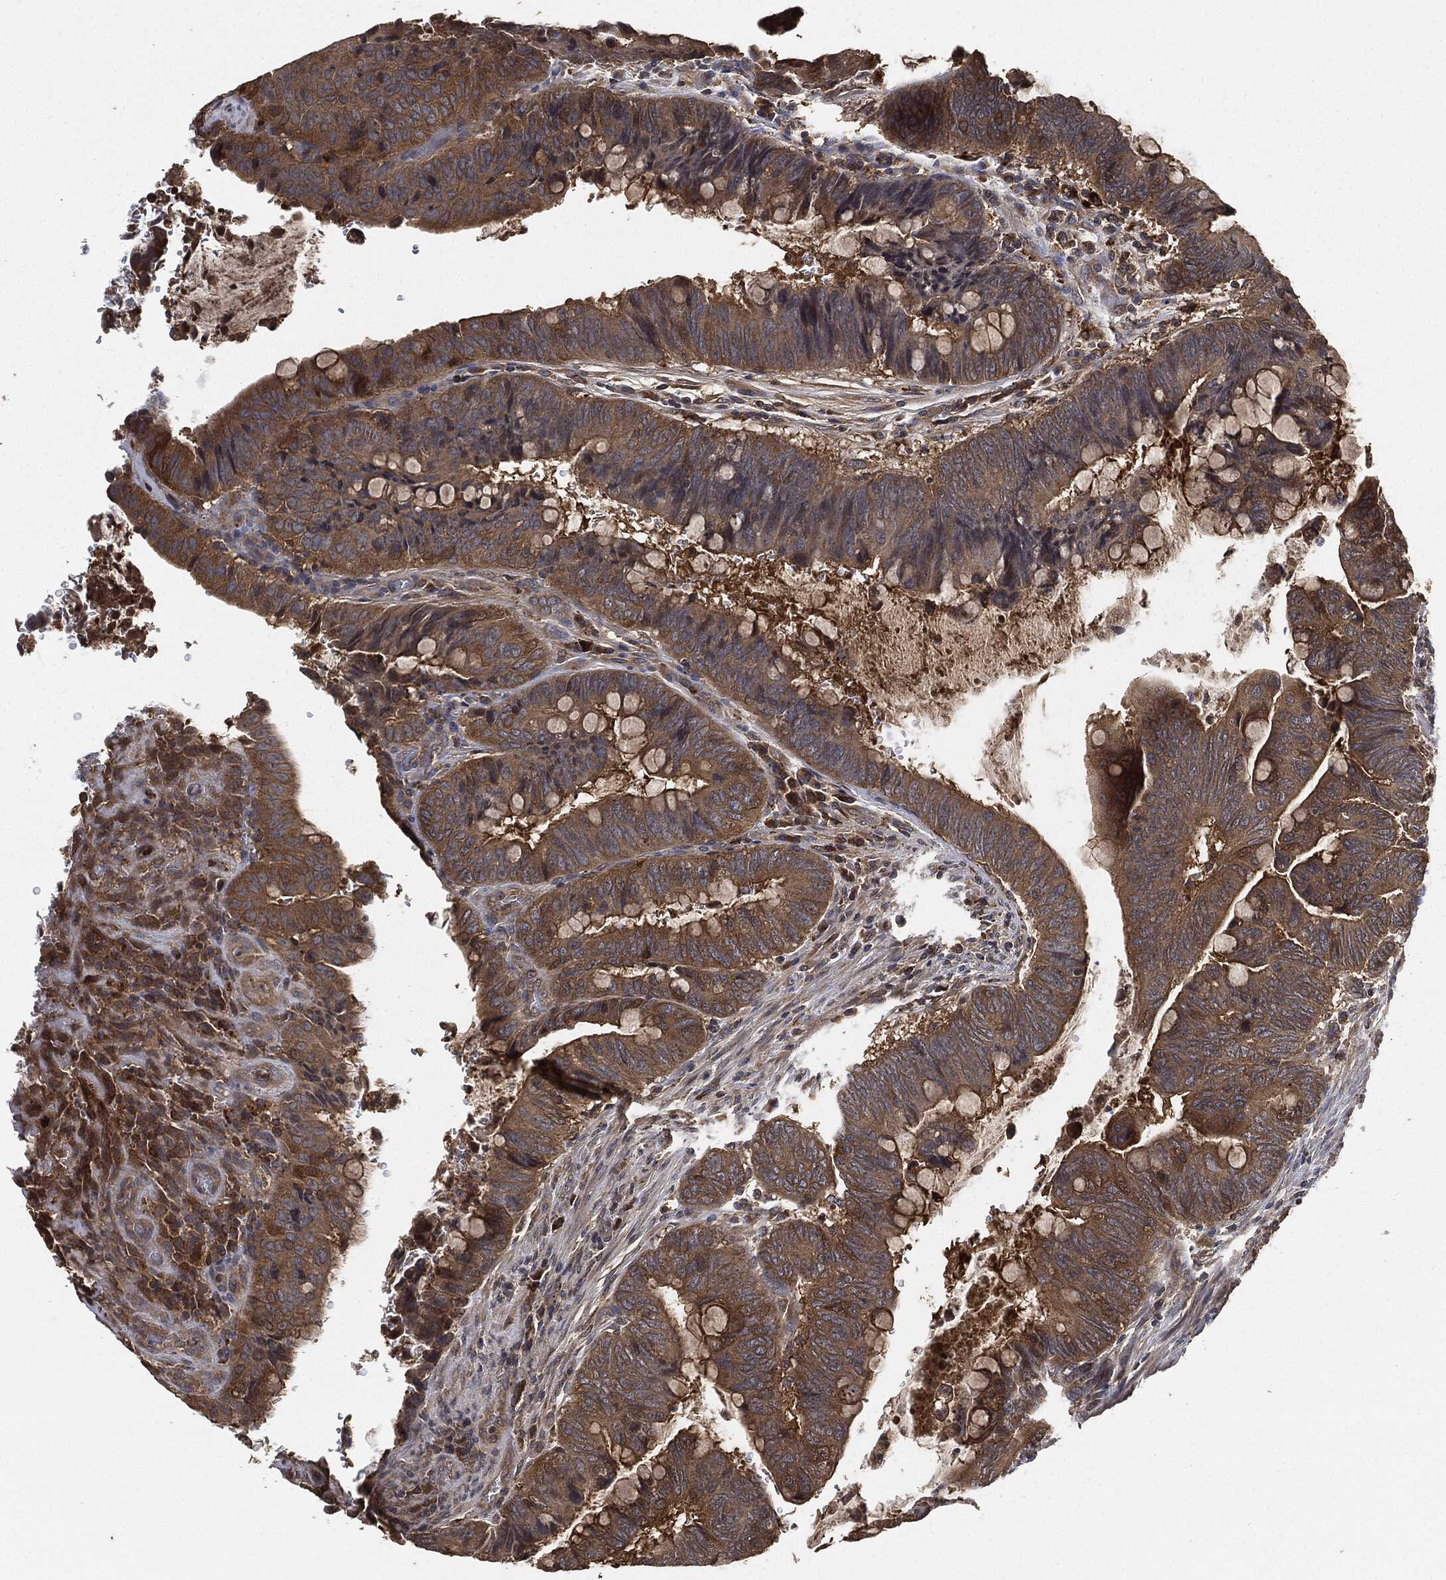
{"staining": {"intensity": "moderate", "quantity": "25%-75%", "location": "cytoplasmic/membranous"}, "tissue": "colorectal cancer", "cell_type": "Tumor cells", "image_type": "cancer", "snomed": [{"axis": "morphology", "description": "Normal tissue, NOS"}, {"axis": "morphology", "description": "Adenocarcinoma, NOS"}, {"axis": "topography", "description": "Rectum"}, {"axis": "topography", "description": "Peripheral nerve tissue"}], "caption": "Colorectal cancer (adenocarcinoma) stained with DAB (3,3'-diaminobenzidine) immunohistochemistry displays medium levels of moderate cytoplasmic/membranous expression in approximately 25%-75% of tumor cells.", "gene": "BRAF", "patient": {"sex": "male", "age": 92}}